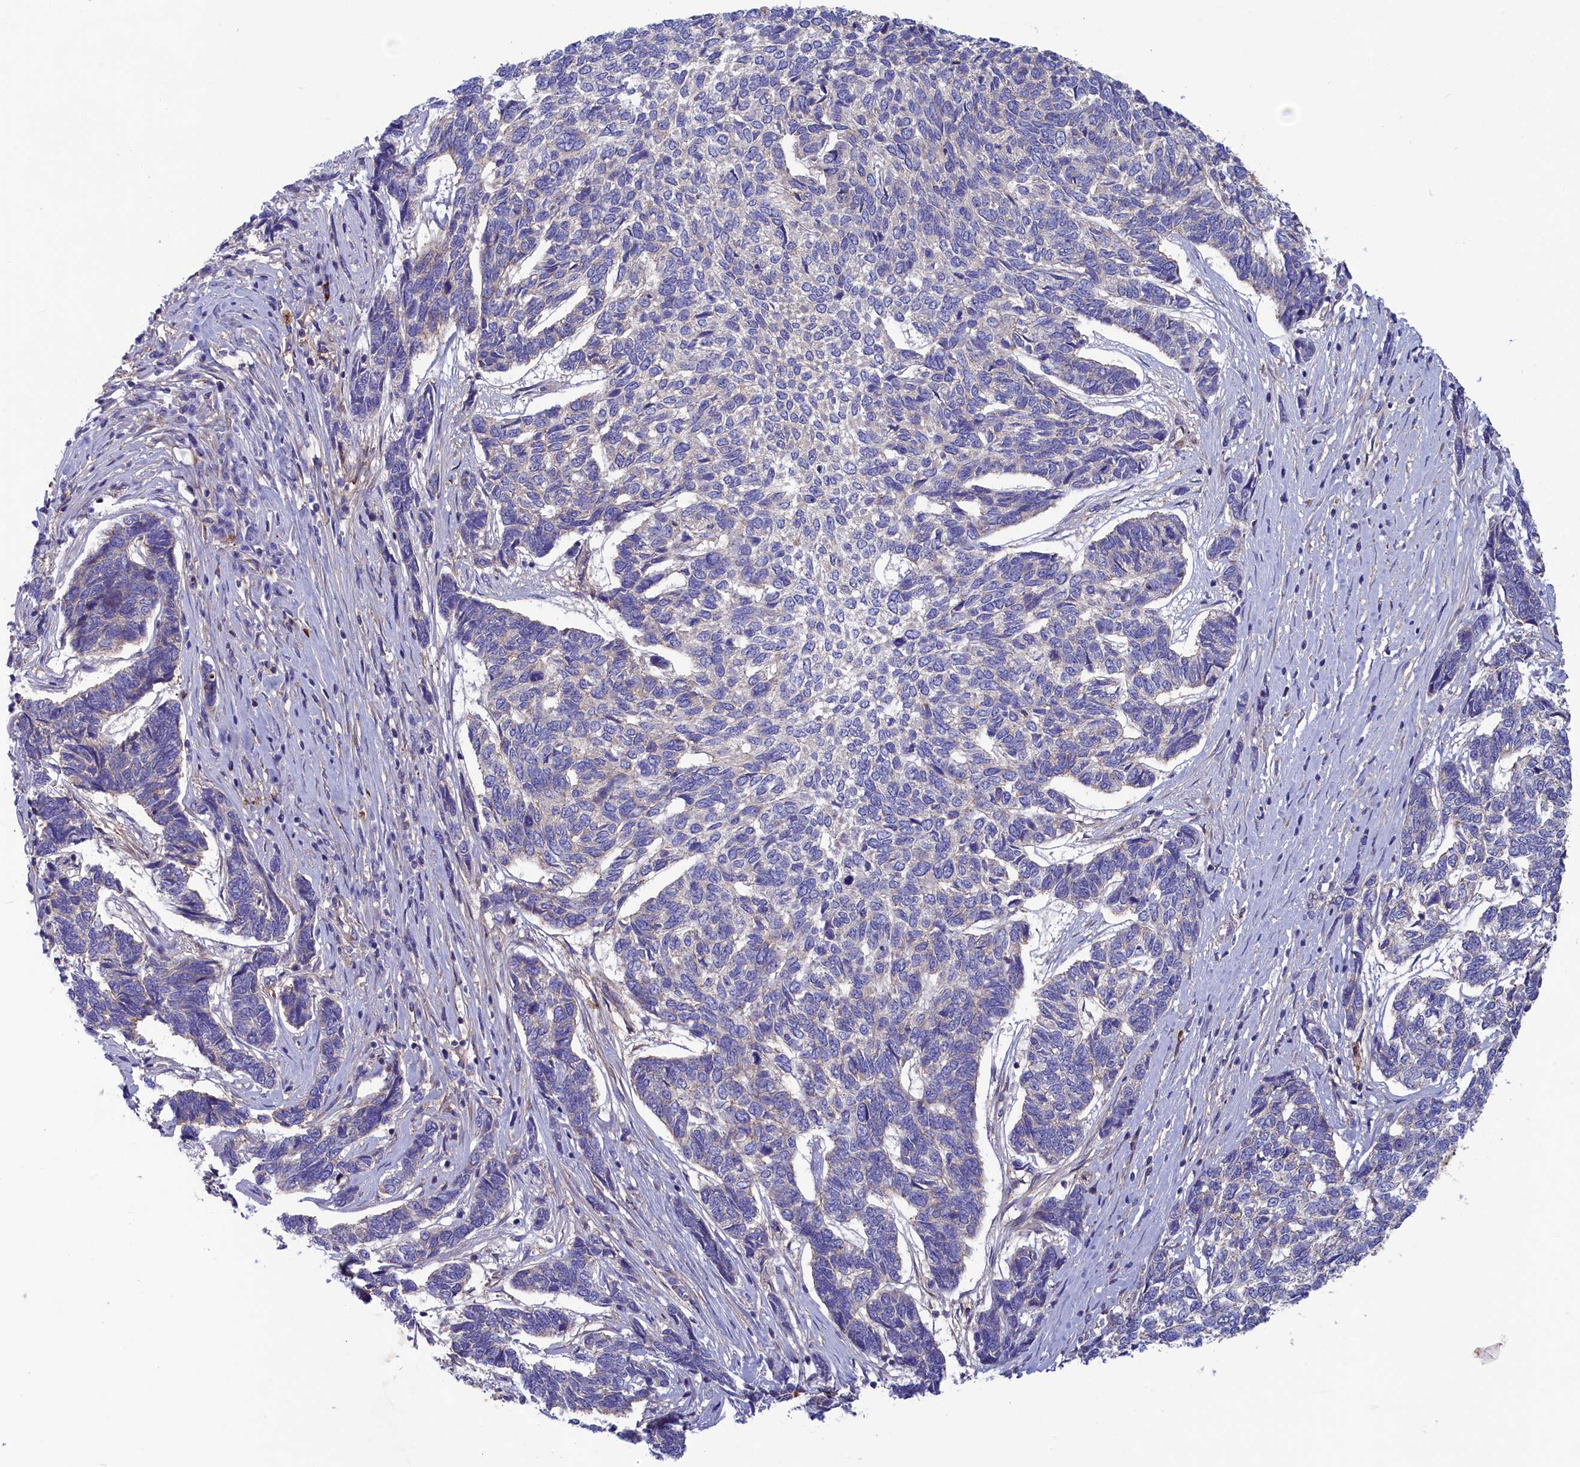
{"staining": {"intensity": "negative", "quantity": "none", "location": "none"}, "tissue": "skin cancer", "cell_type": "Tumor cells", "image_type": "cancer", "snomed": [{"axis": "morphology", "description": "Basal cell carcinoma"}, {"axis": "topography", "description": "Skin"}], "caption": "The IHC micrograph has no significant expression in tumor cells of skin cancer tissue.", "gene": "SCAMP4", "patient": {"sex": "female", "age": 65}}